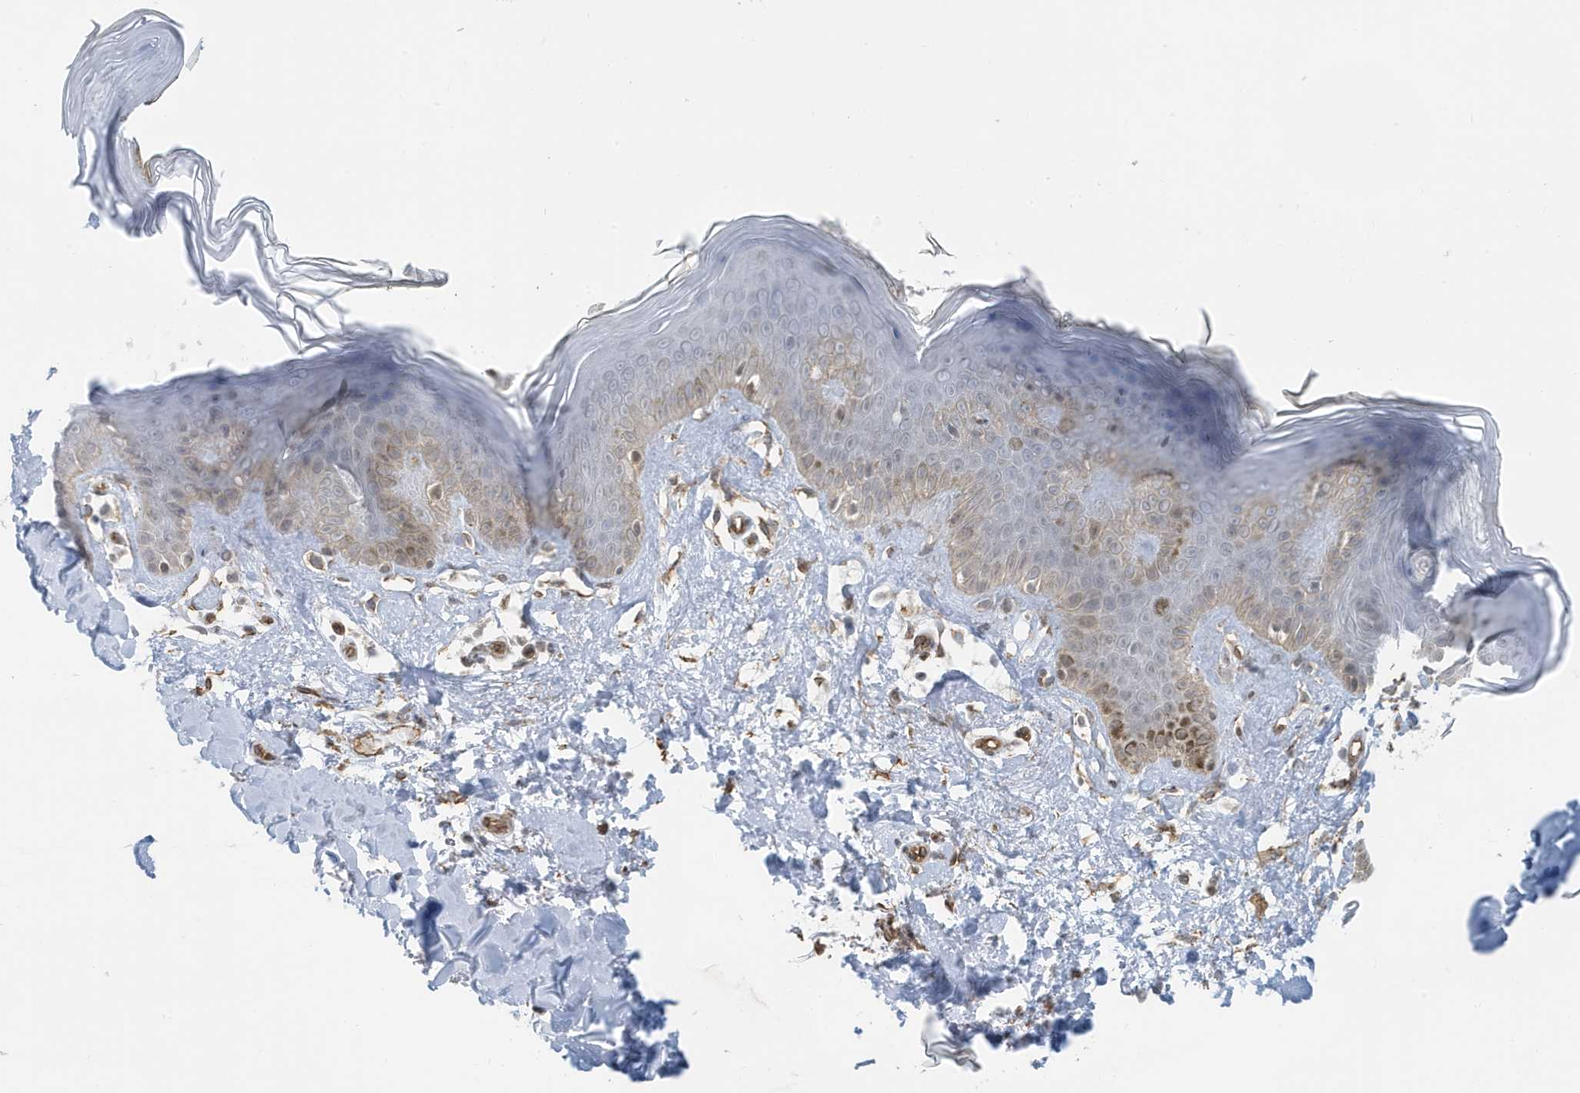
{"staining": {"intensity": "moderate", "quantity": ">75%", "location": "cytoplasmic/membranous"}, "tissue": "skin", "cell_type": "Fibroblasts", "image_type": "normal", "snomed": [{"axis": "morphology", "description": "Normal tissue, NOS"}, {"axis": "topography", "description": "Skin"}], "caption": "Immunohistochemistry (IHC) (DAB (3,3'-diaminobenzidine)) staining of unremarkable skin reveals moderate cytoplasmic/membranous protein staining in approximately >75% of fibroblasts. (DAB IHC with brightfield microscopy, high magnification).", "gene": "CHCHD4", "patient": {"sex": "female", "age": 64}}